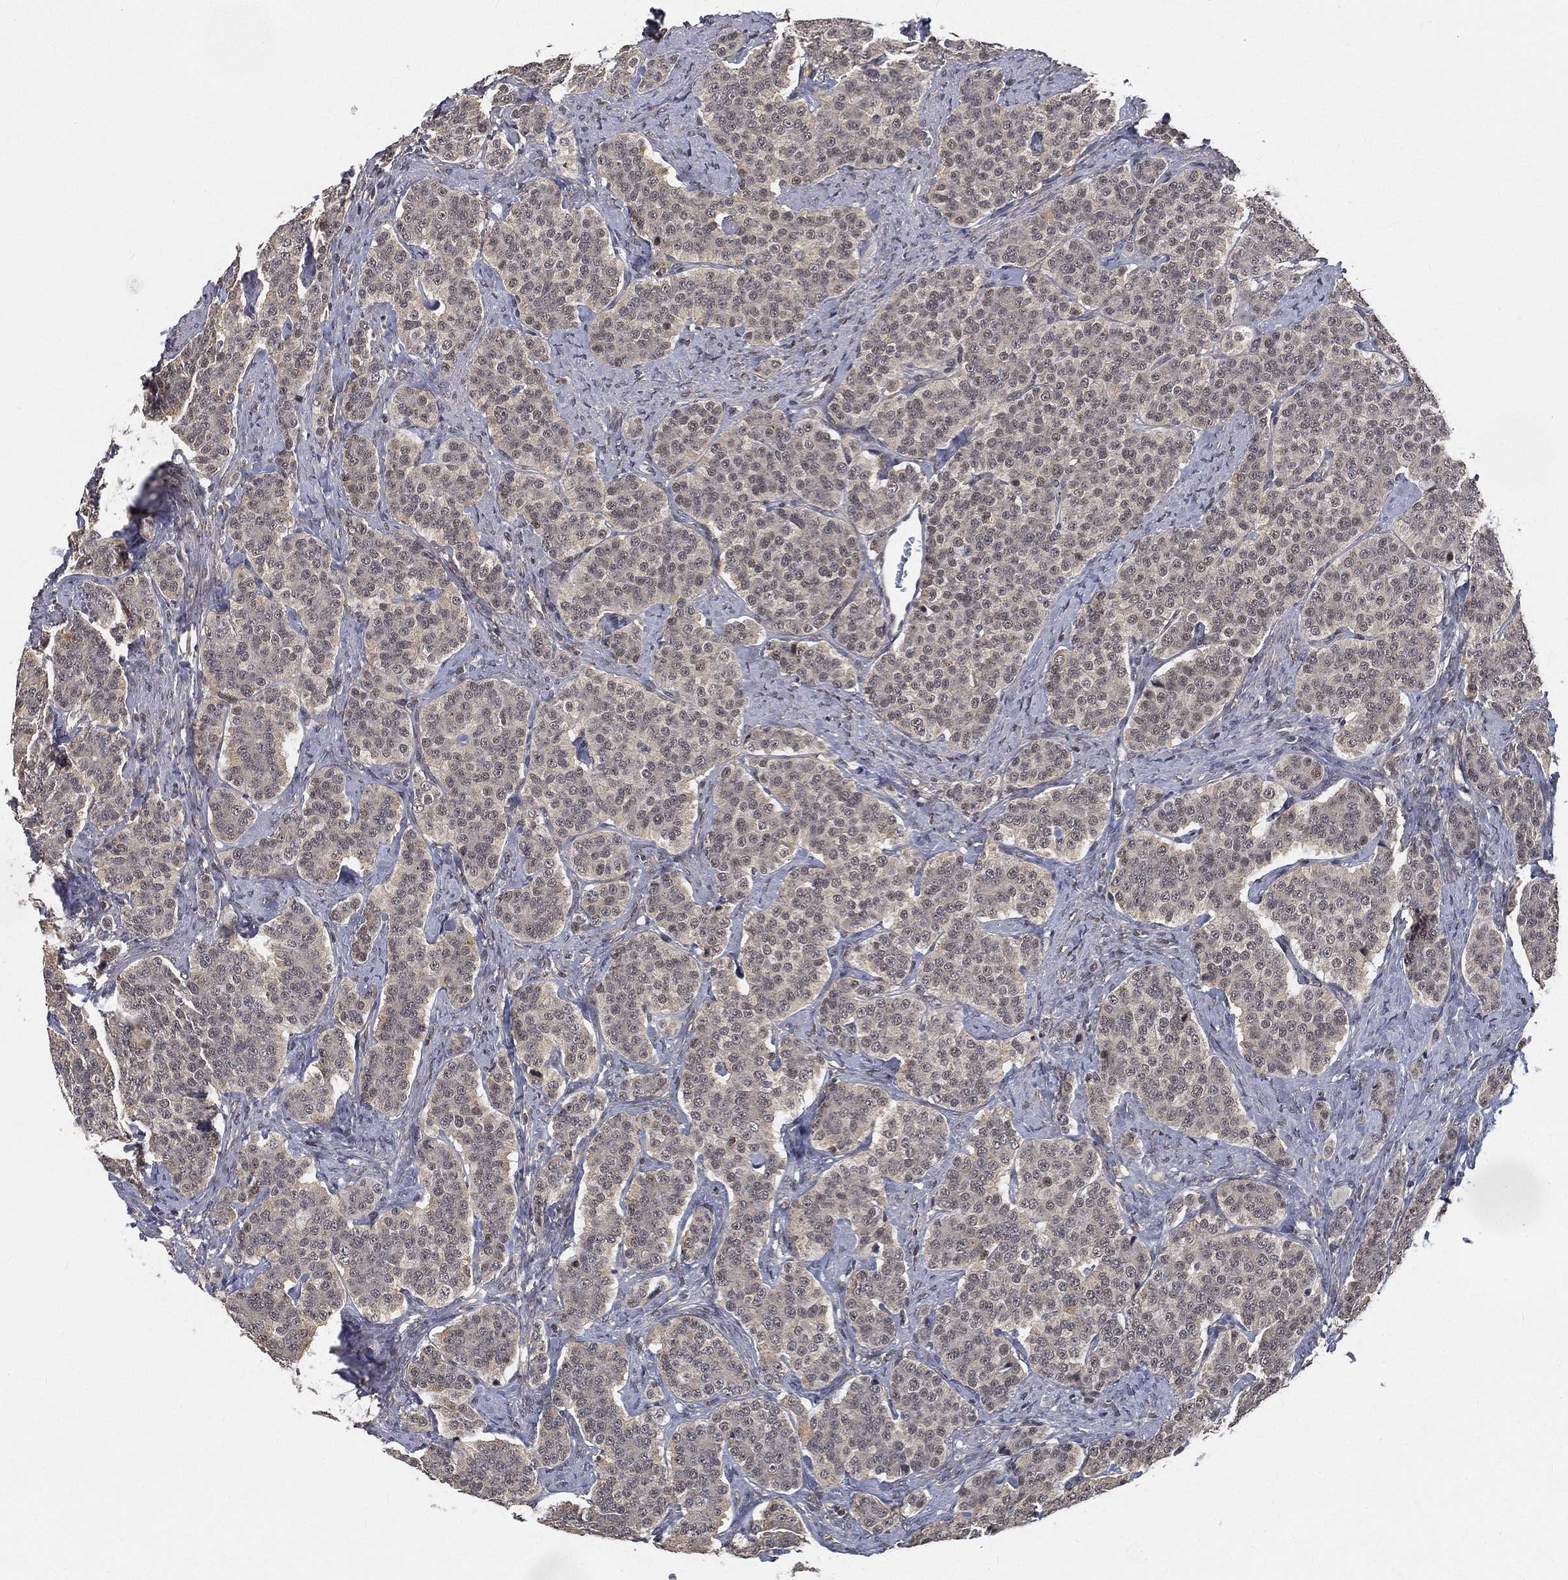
{"staining": {"intensity": "negative", "quantity": "none", "location": "none"}, "tissue": "carcinoid", "cell_type": "Tumor cells", "image_type": "cancer", "snomed": [{"axis": "morphology", "description": "Carcinoid, malignant, NOS"}, {"axis": "topography", "description": "Small intestine"}], "caption": "An image of carcinoid stained for a protein demonstrates no brown staining in tumor cells.", "gene": "RSRC2", "patient": {"sex": "female", "age": 58}}